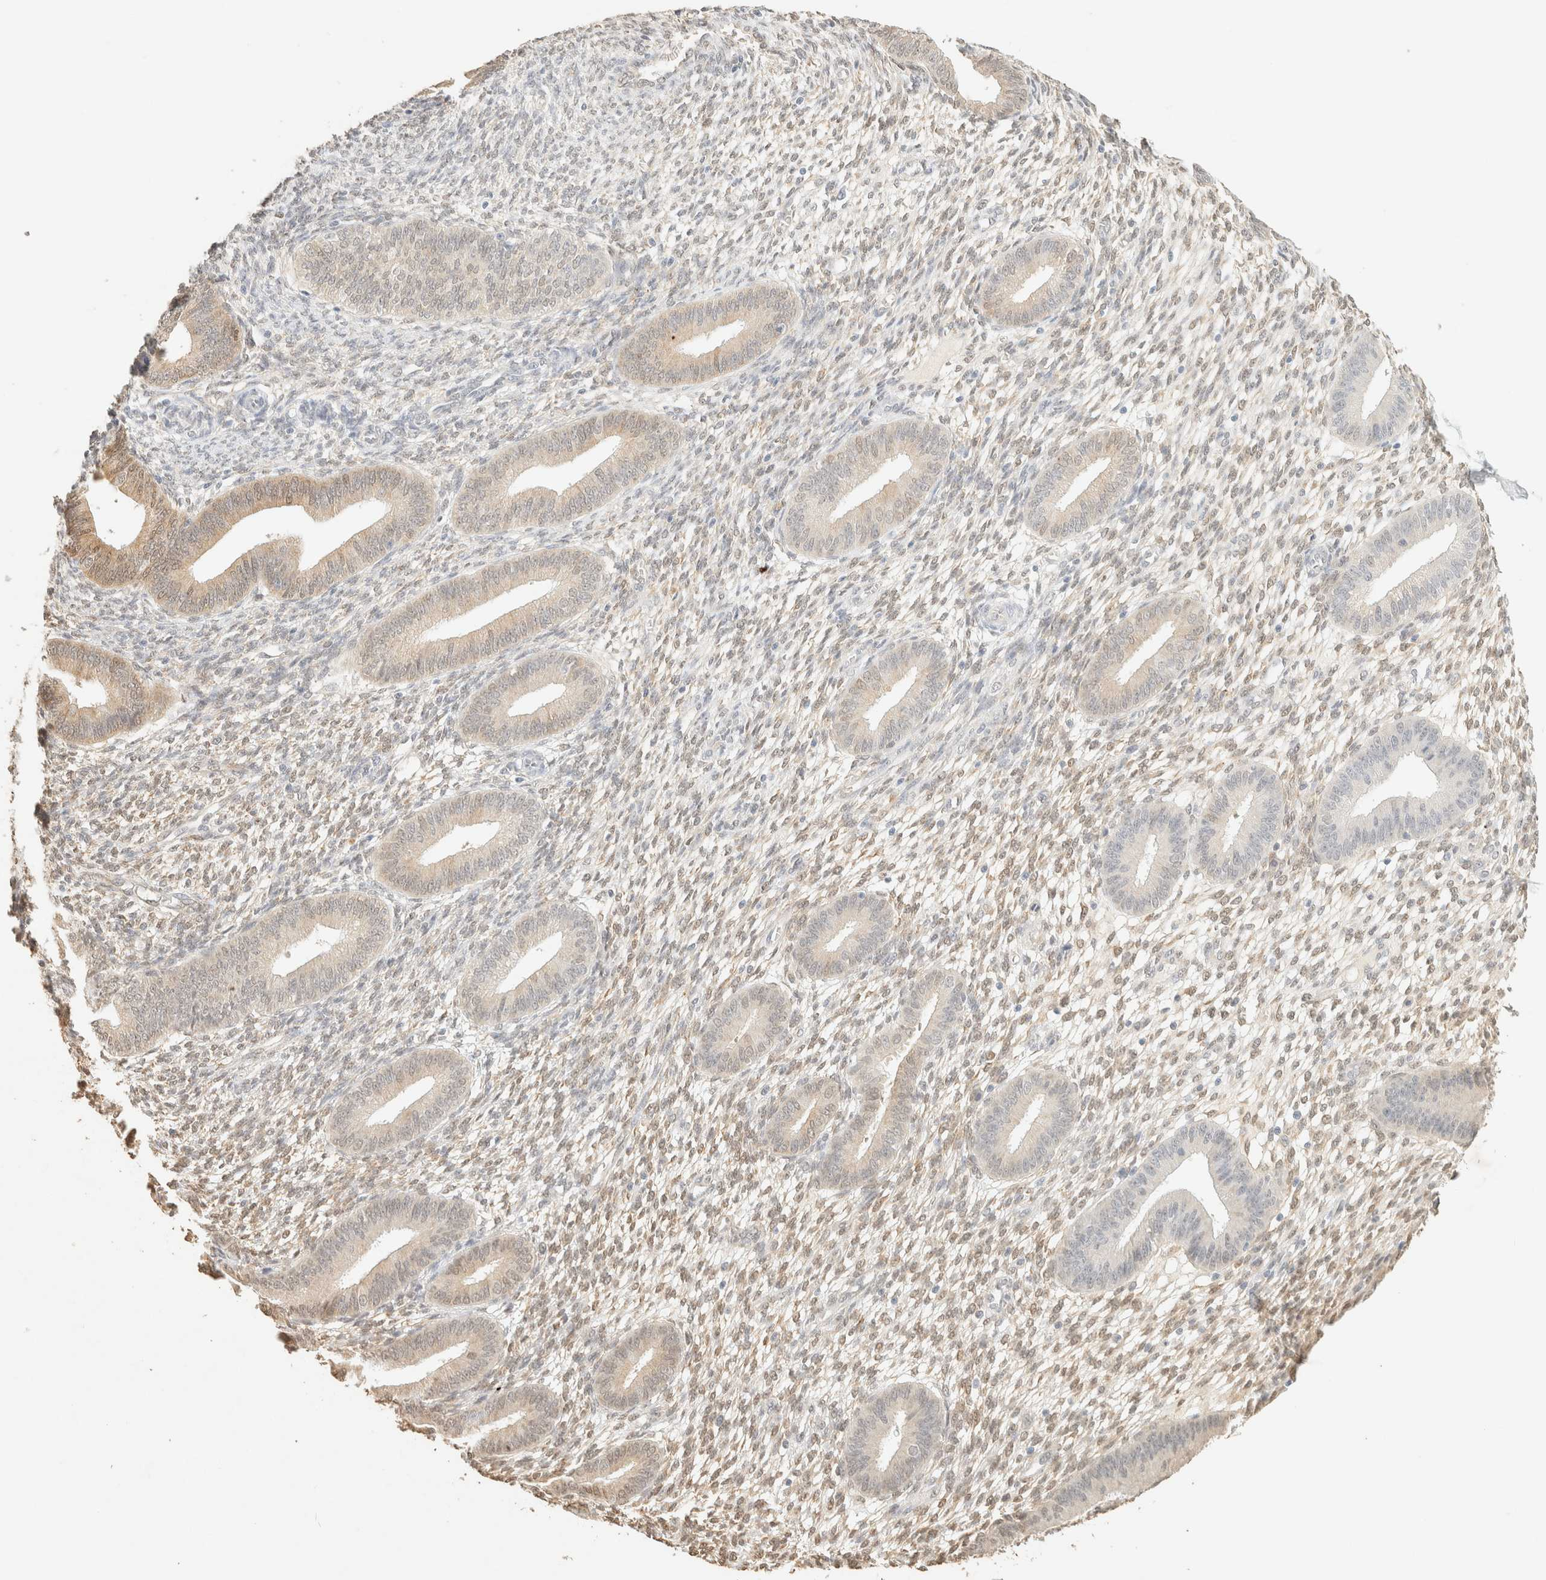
{"staining": {"intensity": "weak", "quantity": "25%-75%", "location": "nuclear"}, "tissue": "endometrium", "cell_type": "Cells in endometrial stroma", "image_type": "normal", "snomed": [{"axis": "morphology", "description": "Normal tissue, NOS"}, {"axis": "topography", "description": "Endometrium"}], "caption": "Cells in endometrial stroma reveal weak nuclear expression in about 25%-75% of cells in benign endometrium. The staining was performed using DAB to visualize the protein expression in brown, while the nuclei were stained in blue with hematoxylin (Magnification: 20x).", "gene": "S100A13", "patient": {"sex": "female", "age": 46}}